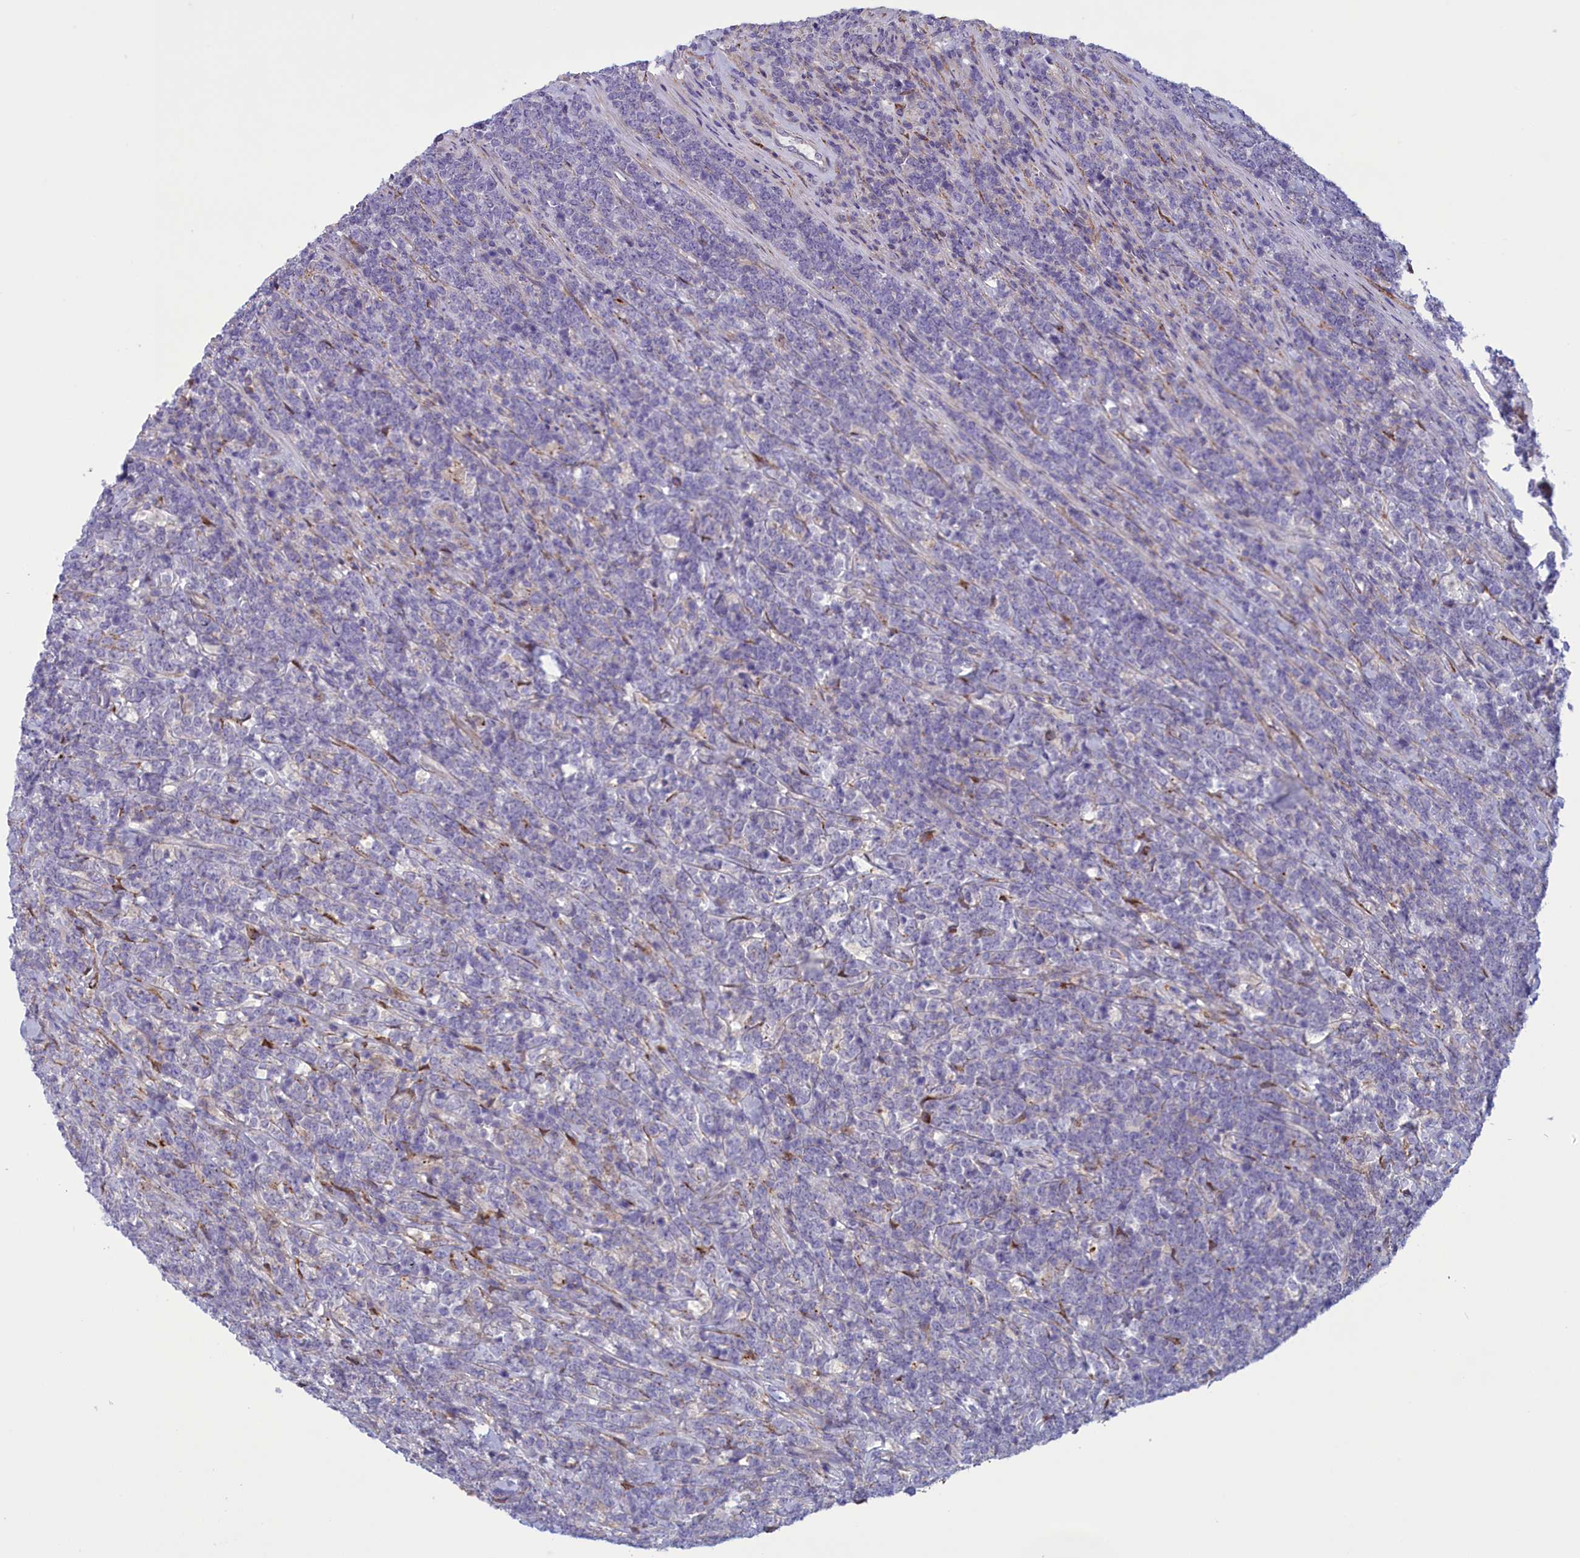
{"staining": {"intensity": "negative", "quantity": "none", "location": "none"}, "tissue": "lymphoma", "cell_type": "Tumor cells", "image_type": "cancer", "snomed": [{"axis": "morphology", "description": "Malignant lymphoma, non-Hodgkin's type, High grade"}, {"axis": "topography", "description": "Small intestine"}], "caption": "Malignant lymphoma, non-Hodgkin's type (high-grade) was stained to show a protein in brown. There is no significant positivity in tumor cells.", "gene": "CORO2A", "patient": {"sex": "male", "age": 8}}